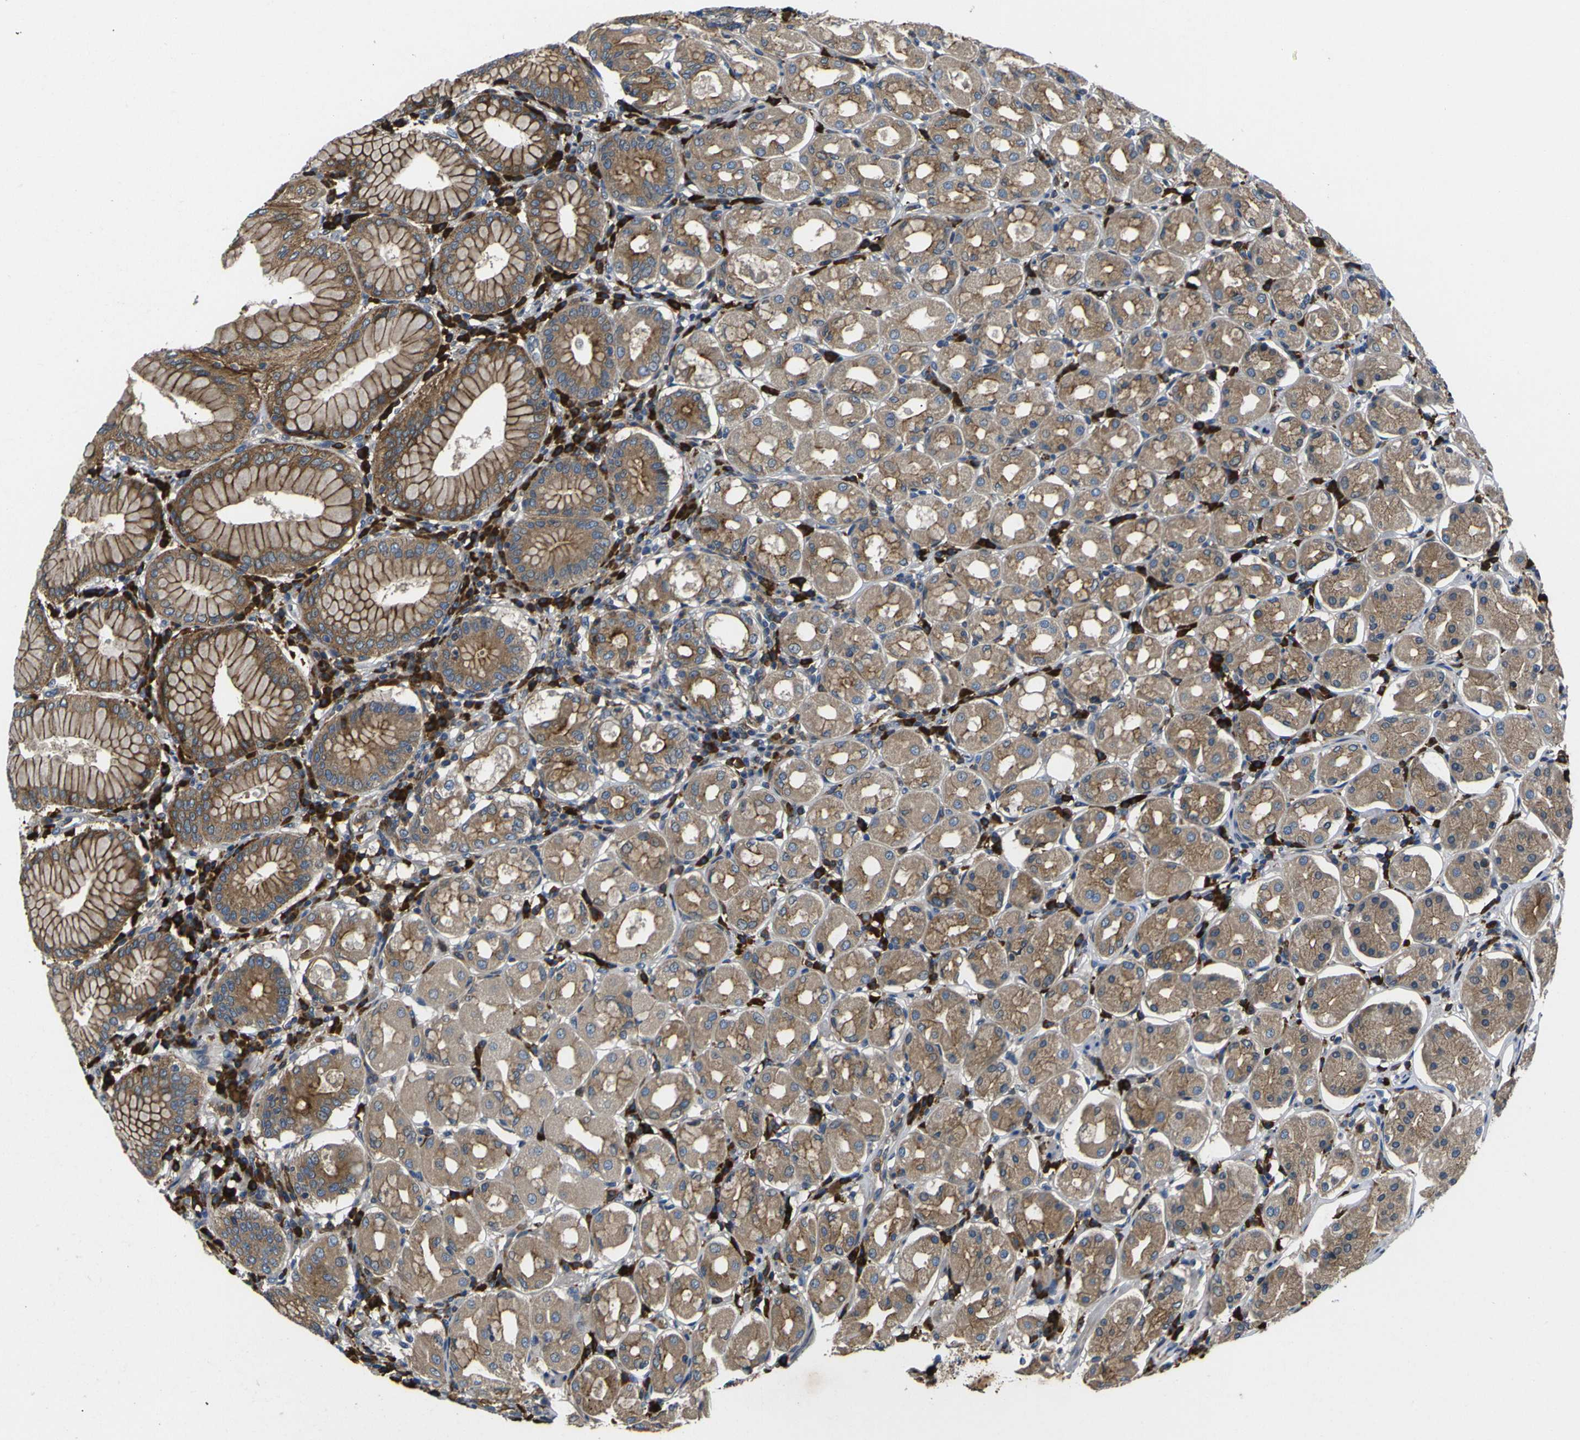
{"staining": {"intensity": "moderate", "quantity": ">75%", "location": "cytoplasmic/membranous"}, "tissue": "stomach", "cell_type": "Glandular cells", "image_type": "normal", "snomed": [{"axis": "morphology", "description": "Normal tissue, NOS"}, {"axis": "topography", "description": "Stomach"}, {"axis": "topography", "description": "Stomach, lower"}], "caption": "A high-resolution image shows immunohistochemistry staining of normal stomach, which displays moderate cytoplasmic/membranous staining in approximately >75% of glandular cells.", "gene": "RAB1B", "patient": {"sex": "female", "age": 56}}